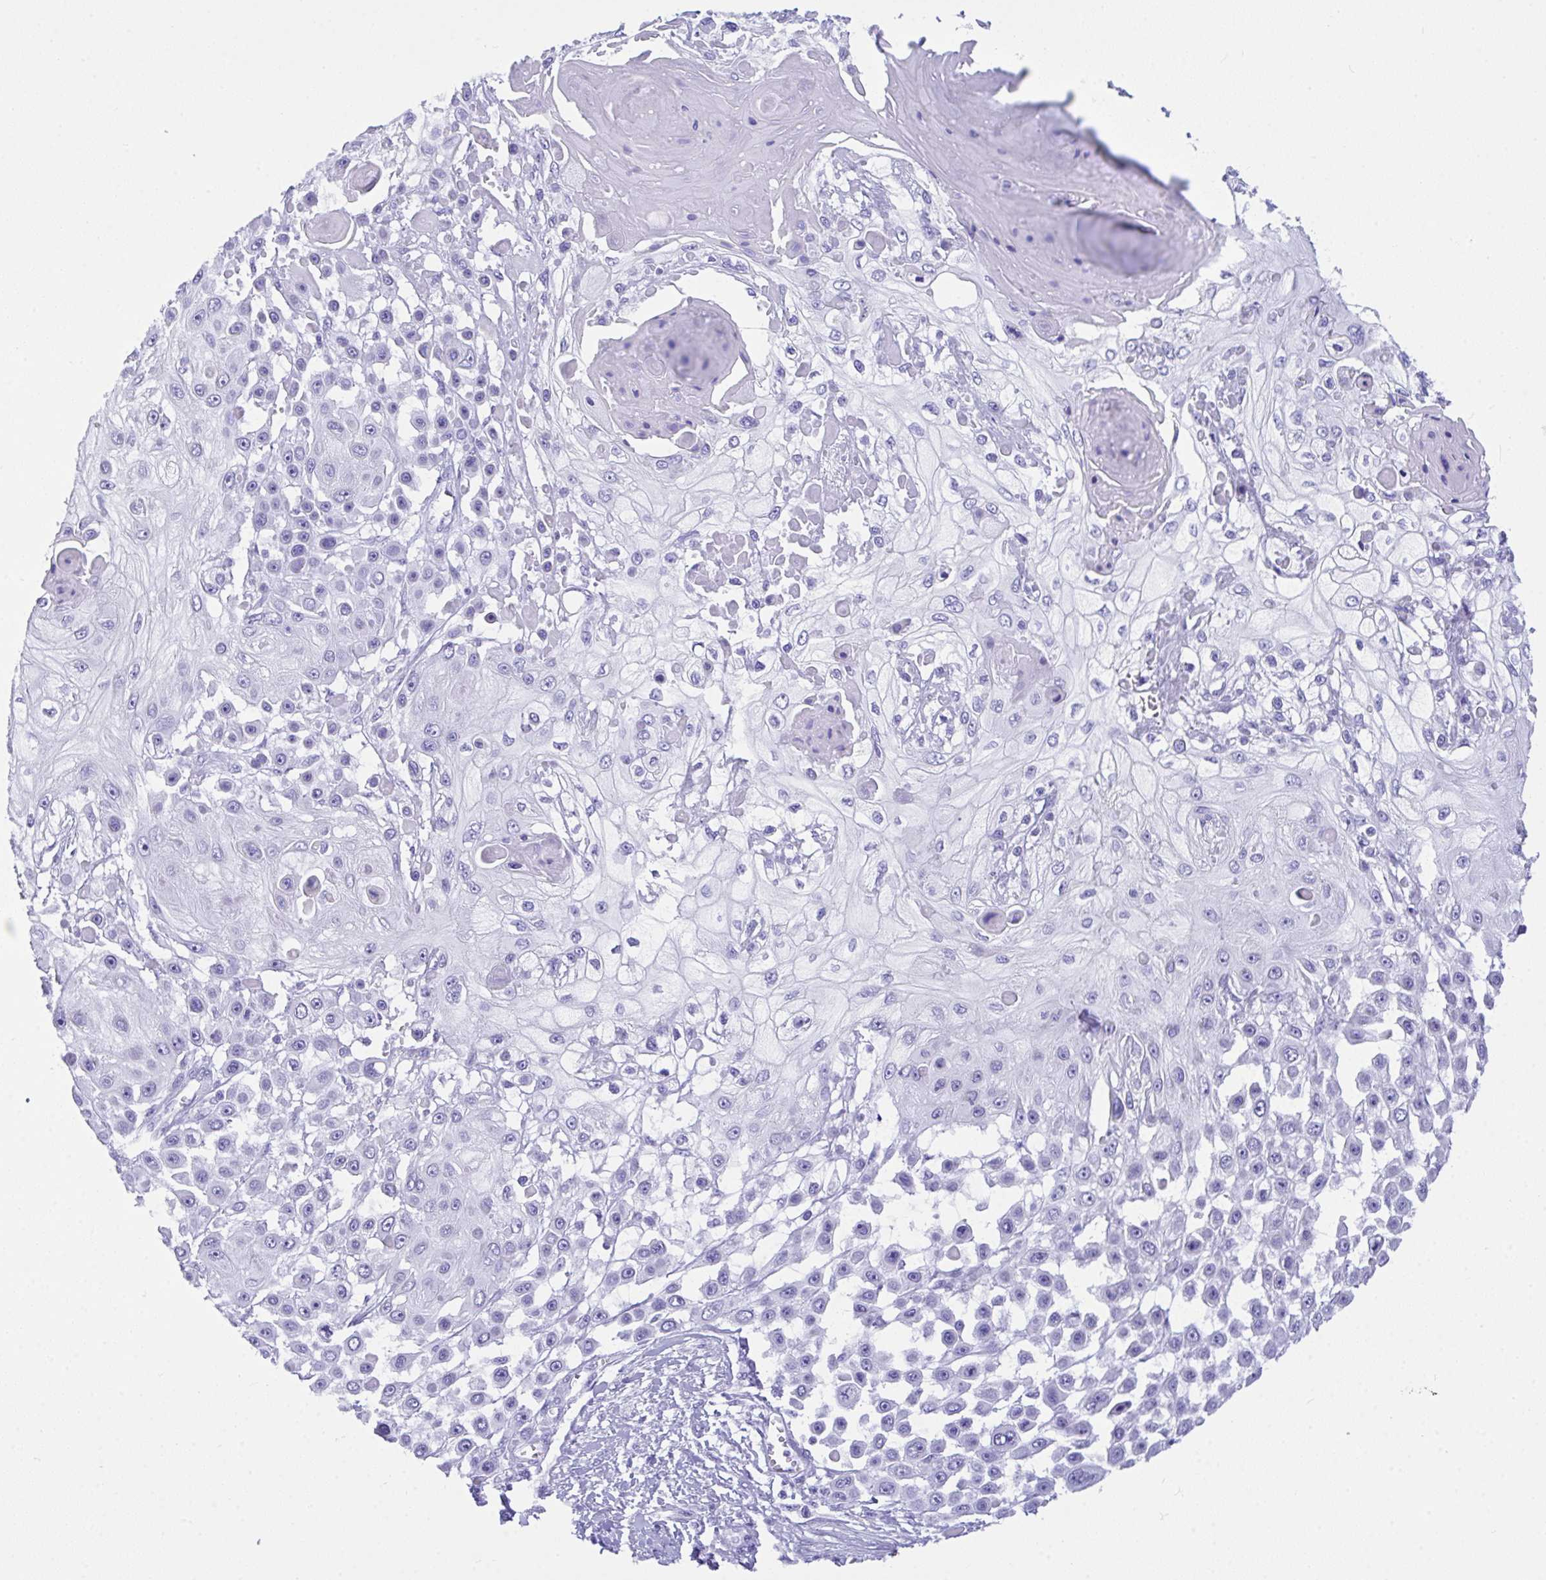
{"staining": {"intensity": "negative", "quantity": "none", "location": "none"}, "tissue": "skin cancer", "cell_type": "Tumor cells", "image_type": "cancer", "snomed": [{"axis": "morphology", "description": "Squamous cell carcinoma, NOS"}, {"axis": "topography", "description": "Skin"}], "caption": "DAB immunohistochemical staining of human skin squamous cell carcinoma displays no significant positivity in tumor cells.", "gene": "BEST4", "patient": {"sex": "male", "age": 67}}